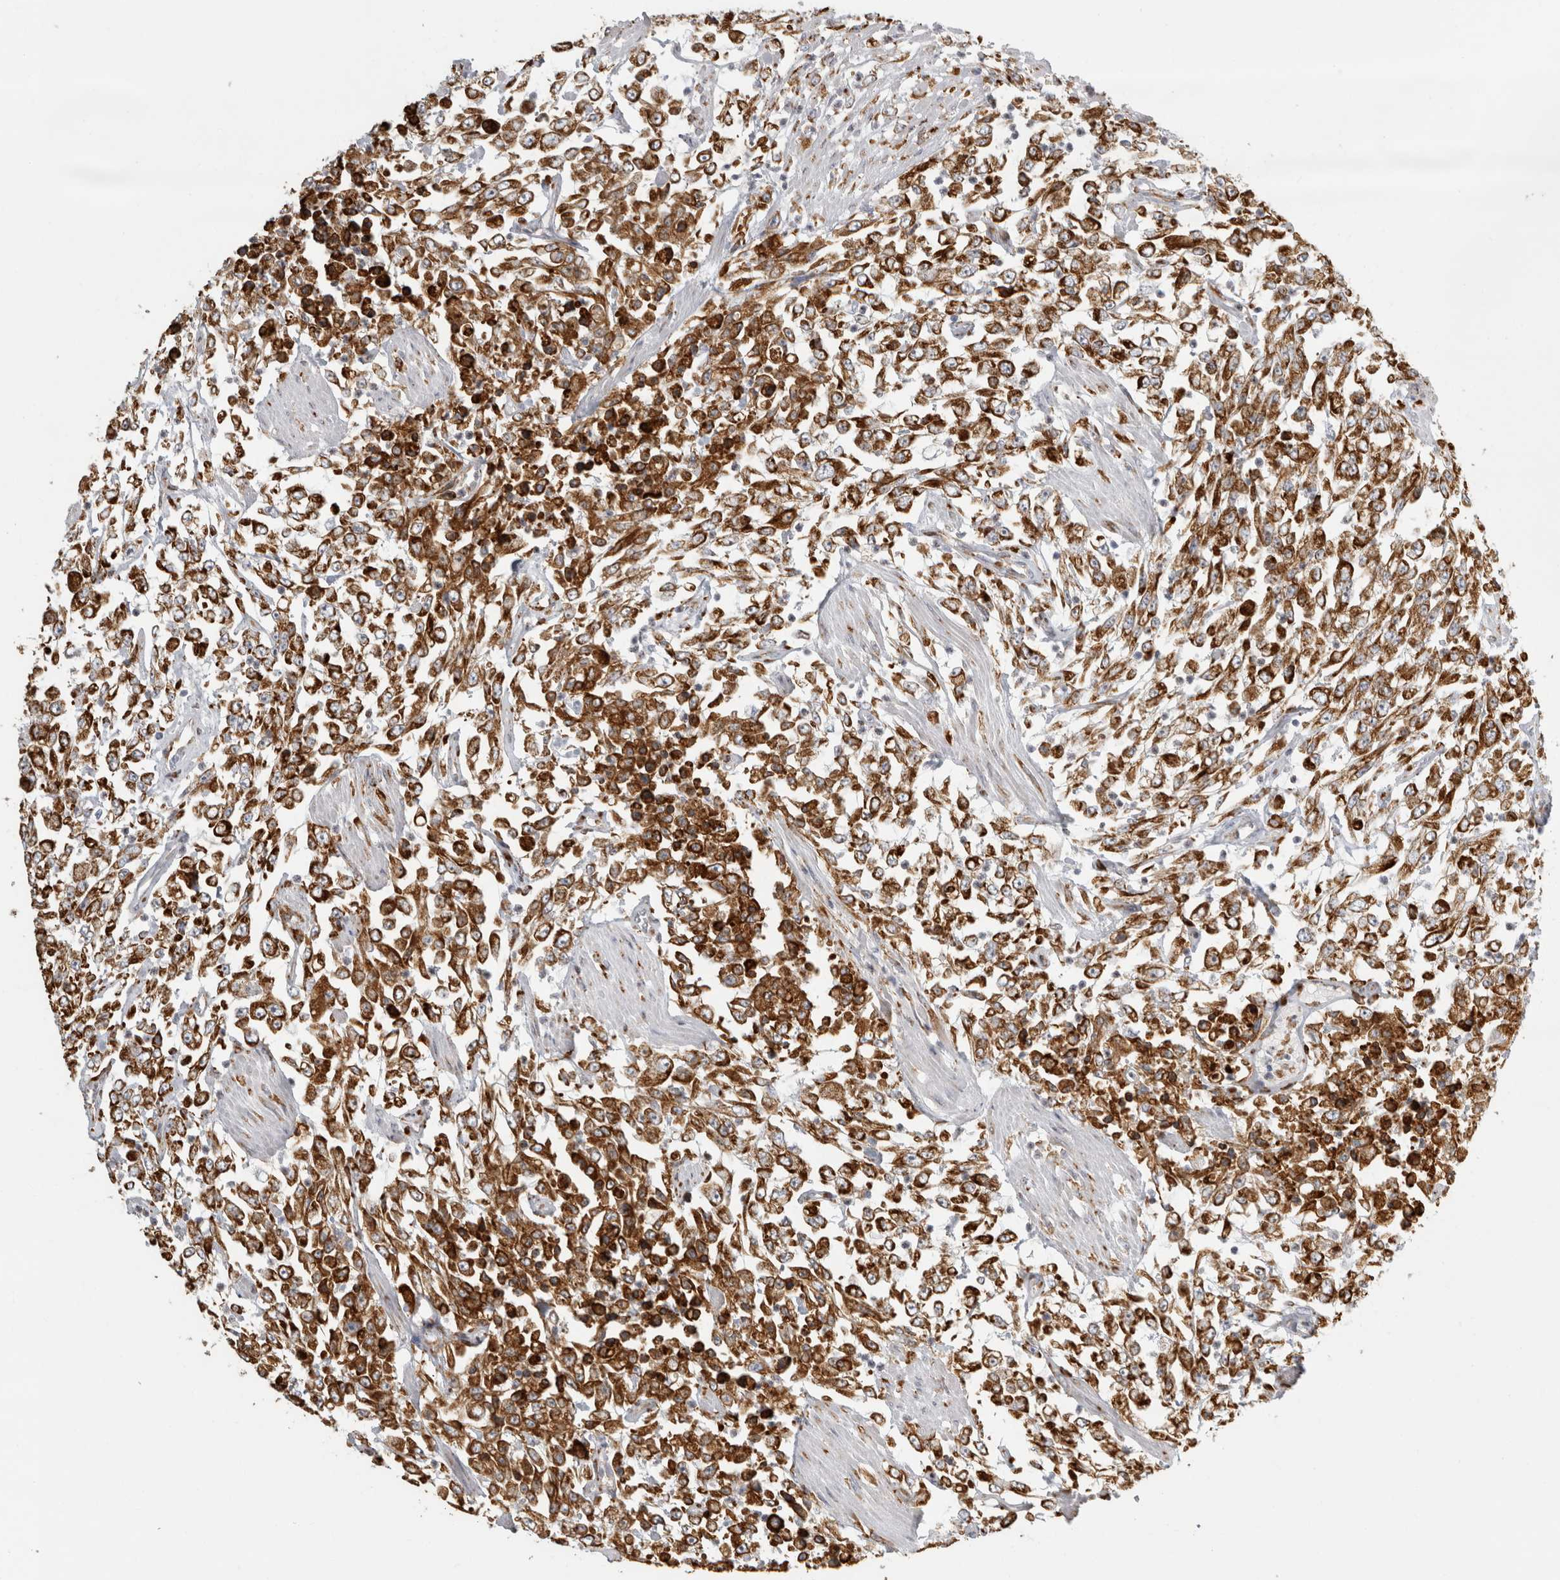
{"staining": {"intensity": "strong", "quantity": ">75%", "location": "cytoplasmic/membranous"}, "tissue": "urothelial cancer", "cell_type": "Tumor cells", "image_type": "cancer", "snomed": [{"axis": "morphology", "description": "Urothelial carcinoma, High grade"}, {"axis": "topography", "description": "Urinary bladder"}], "caption": "About >75% of tumor cells in urothelial carcinoma (high-grade) reveal strong cytoplasmic/membranous protein staining as visualized by brown immunohistochemical staining.", "gene": "OSTN", "patient": {"sex": "male", "age": 46}}